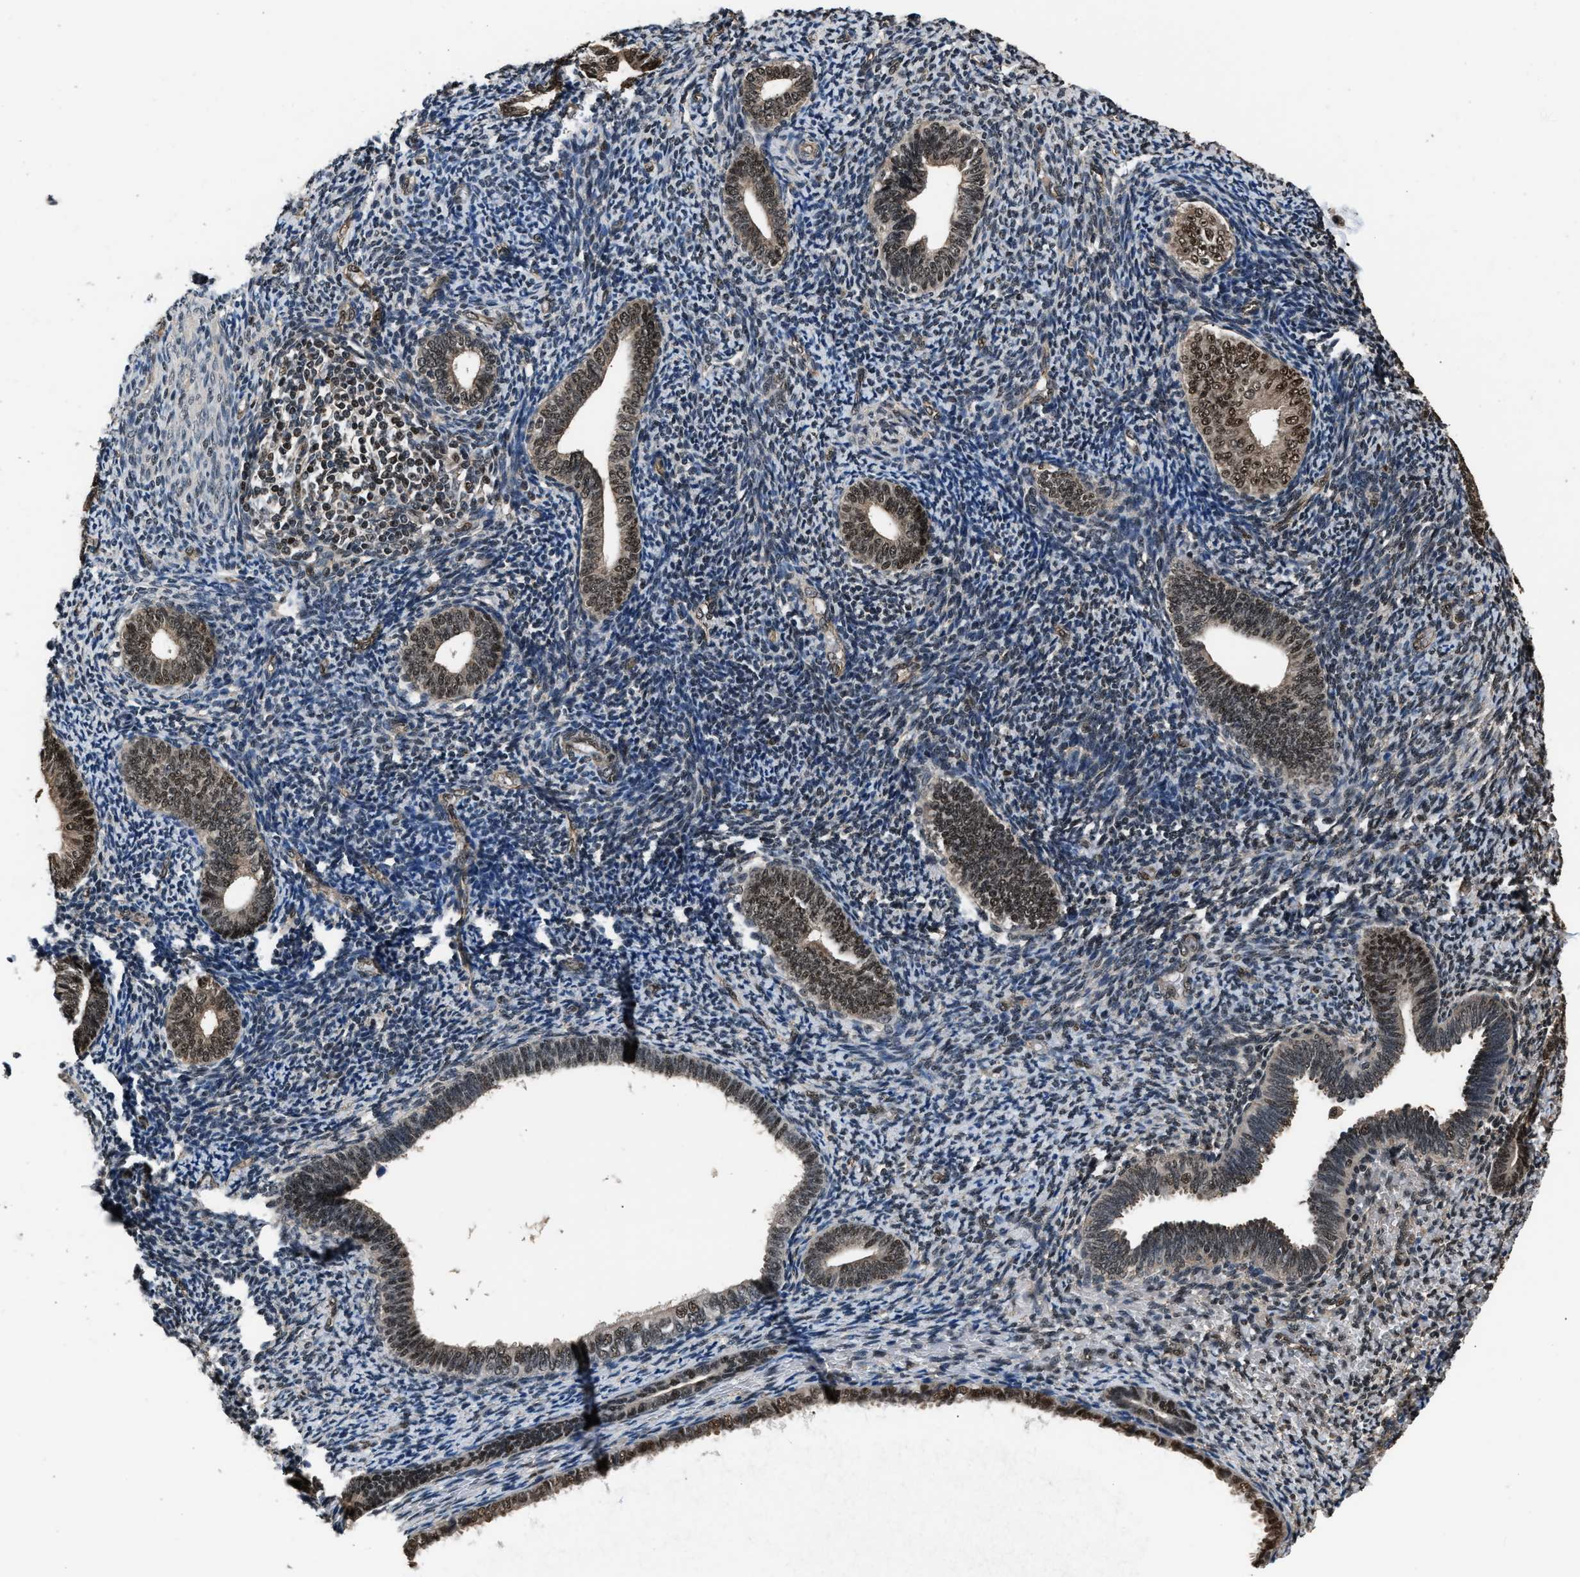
{"staining": {"intensity": "weak", "quantity": "25%-75%", "location": "cytoplasmic/membranous,nuclear"}, "tissue": "endometrium", "cell_type": "Cells in endometrial stroma", "image_type": "normal", "snomed": [{"axis": "morphology", "description": "Normal tissue, NOS"}, {"axis": "topography", "description": "Endometrium"}], "caption": "Immunohistochemical staining of normal endometrium shows low levels of weak cytoplasmic/membranous,nuclear expression in about 25%-75% of cells in endometrial stroma. The staining was performed using DAB (3,3'-diaminobenzidine), with brown indicating positive protein expression. Nuclei are stained blue with hematoxylin.", "gene": "DFFA", "patient": {"sex": "female", "age": 66}}